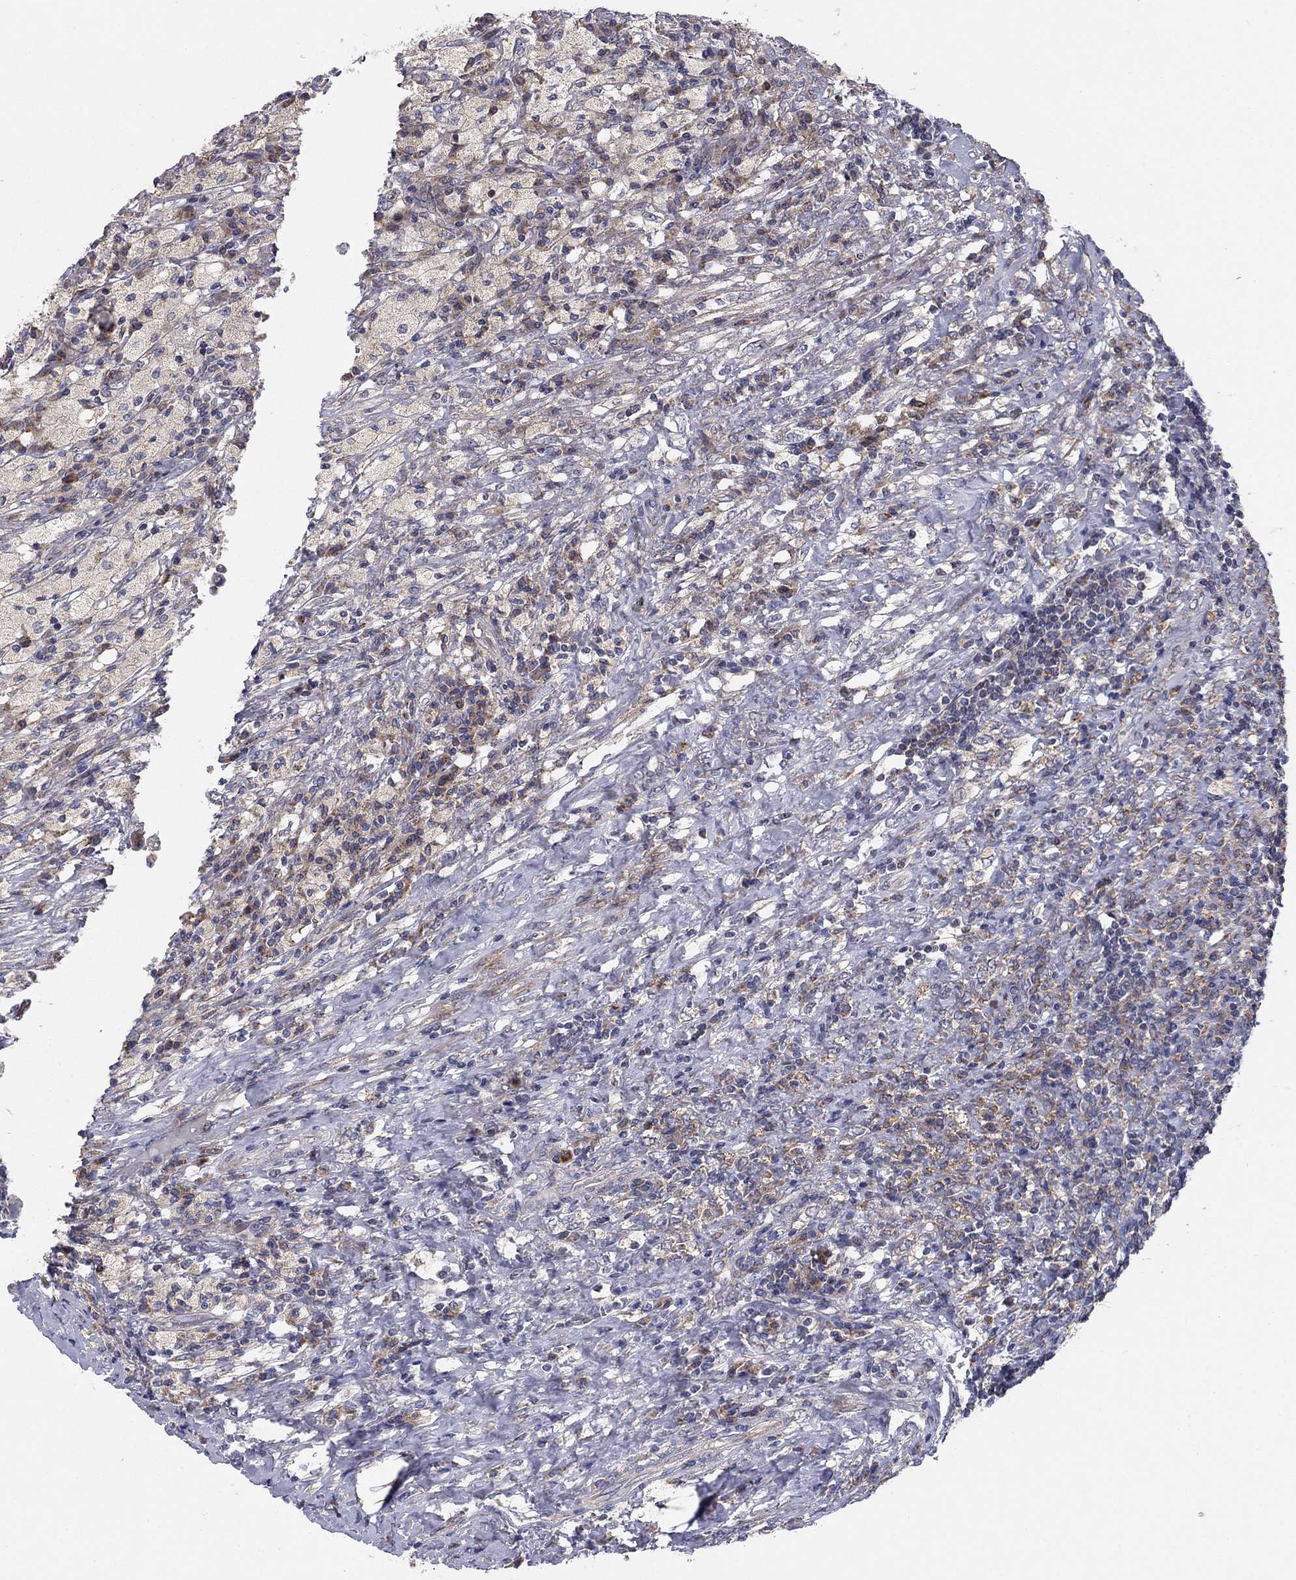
{"staining": {"intensity": "moderate", "quantity": "<25%", "location": "cytoplasmic/membranous"}, "tissue": "testis cancer", "cell_type": "Tumor cells", "image_type": "cancer", "snomed": [{"axis": "morphology", "description": "Necrosis, NOS"}, {"axis": "morphology", "description": "Carcinoma, Embryonal, NOS"}, {"axis": "topography", "description": "Testis"}], "caption": "This photomicrograph demonstrates testis embryonal carcinoma stained with immunohistochemistry (IHC) to label a protein in brown. The cytoplasmic/membranous of tumor cells show moderate positivity for the protein. Nuclei are counter-stained blue.", "gene": "MMAA", "patient": {"sex": "male", "age": 19}}